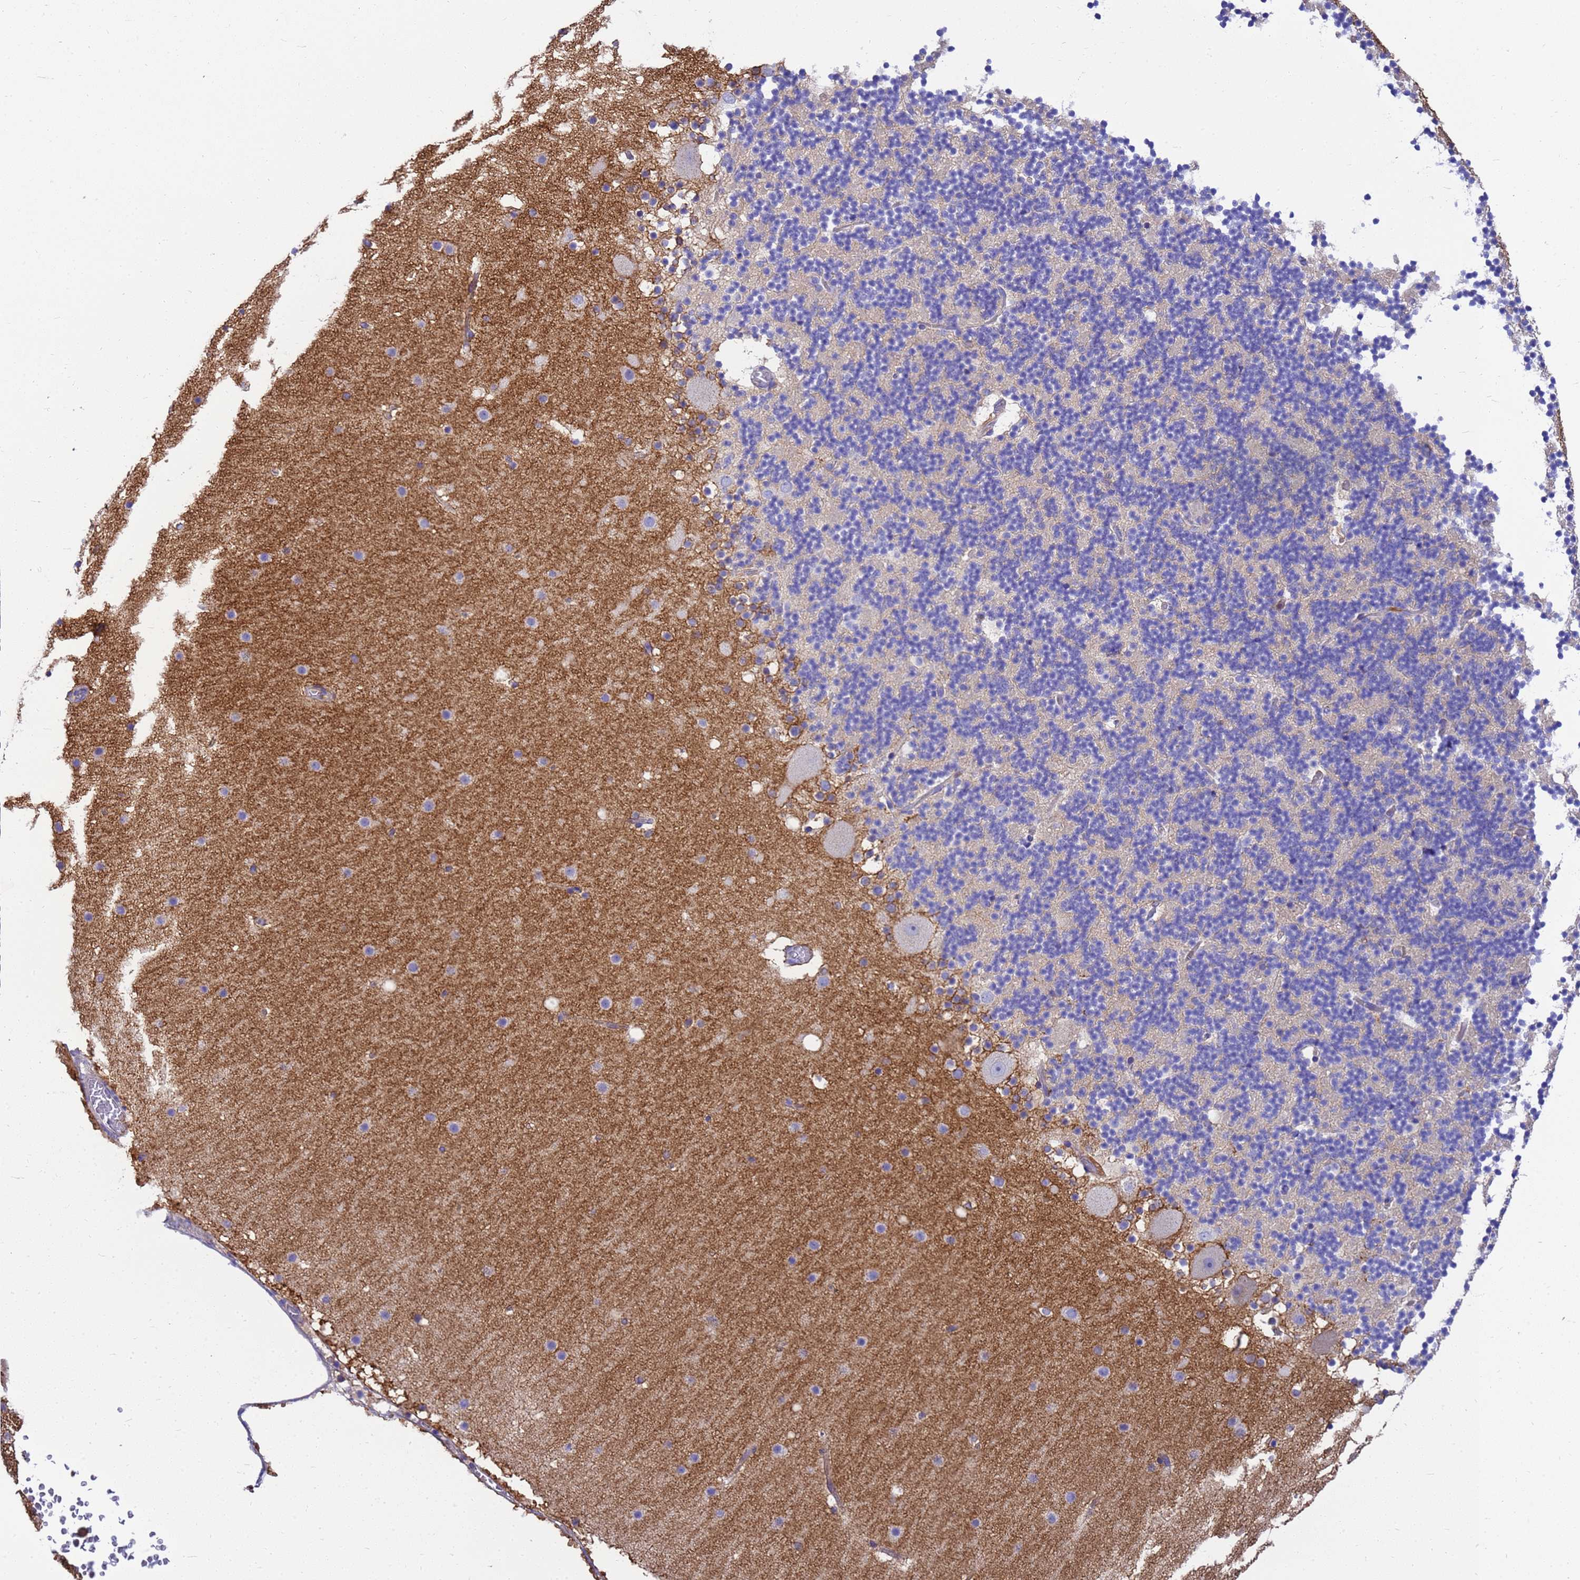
{"staining": {"intensity": "negative", "quantity": "none", "location": "none"}, "tissue": "cerebellum", "cell_type": "Cells in granular layer", "image_type": "normal", "snomed": [{"axis": "morphology", "description": "Normal tissue, NOS"}, {"axis": "topography", "description": "Cerebellum"}], "caption": "Immunohistochemical staining of normal human cerebellum shows no significant positivity in cells in granular layer. (Stains: DAB (3,3'-diaminobenzidine) IHC with hematoxylin counter stain, Microscopy: brightfield microscopy at high magnification).", "gene": "ZNF235", "patient": {"sex": "male", "age": 57}}